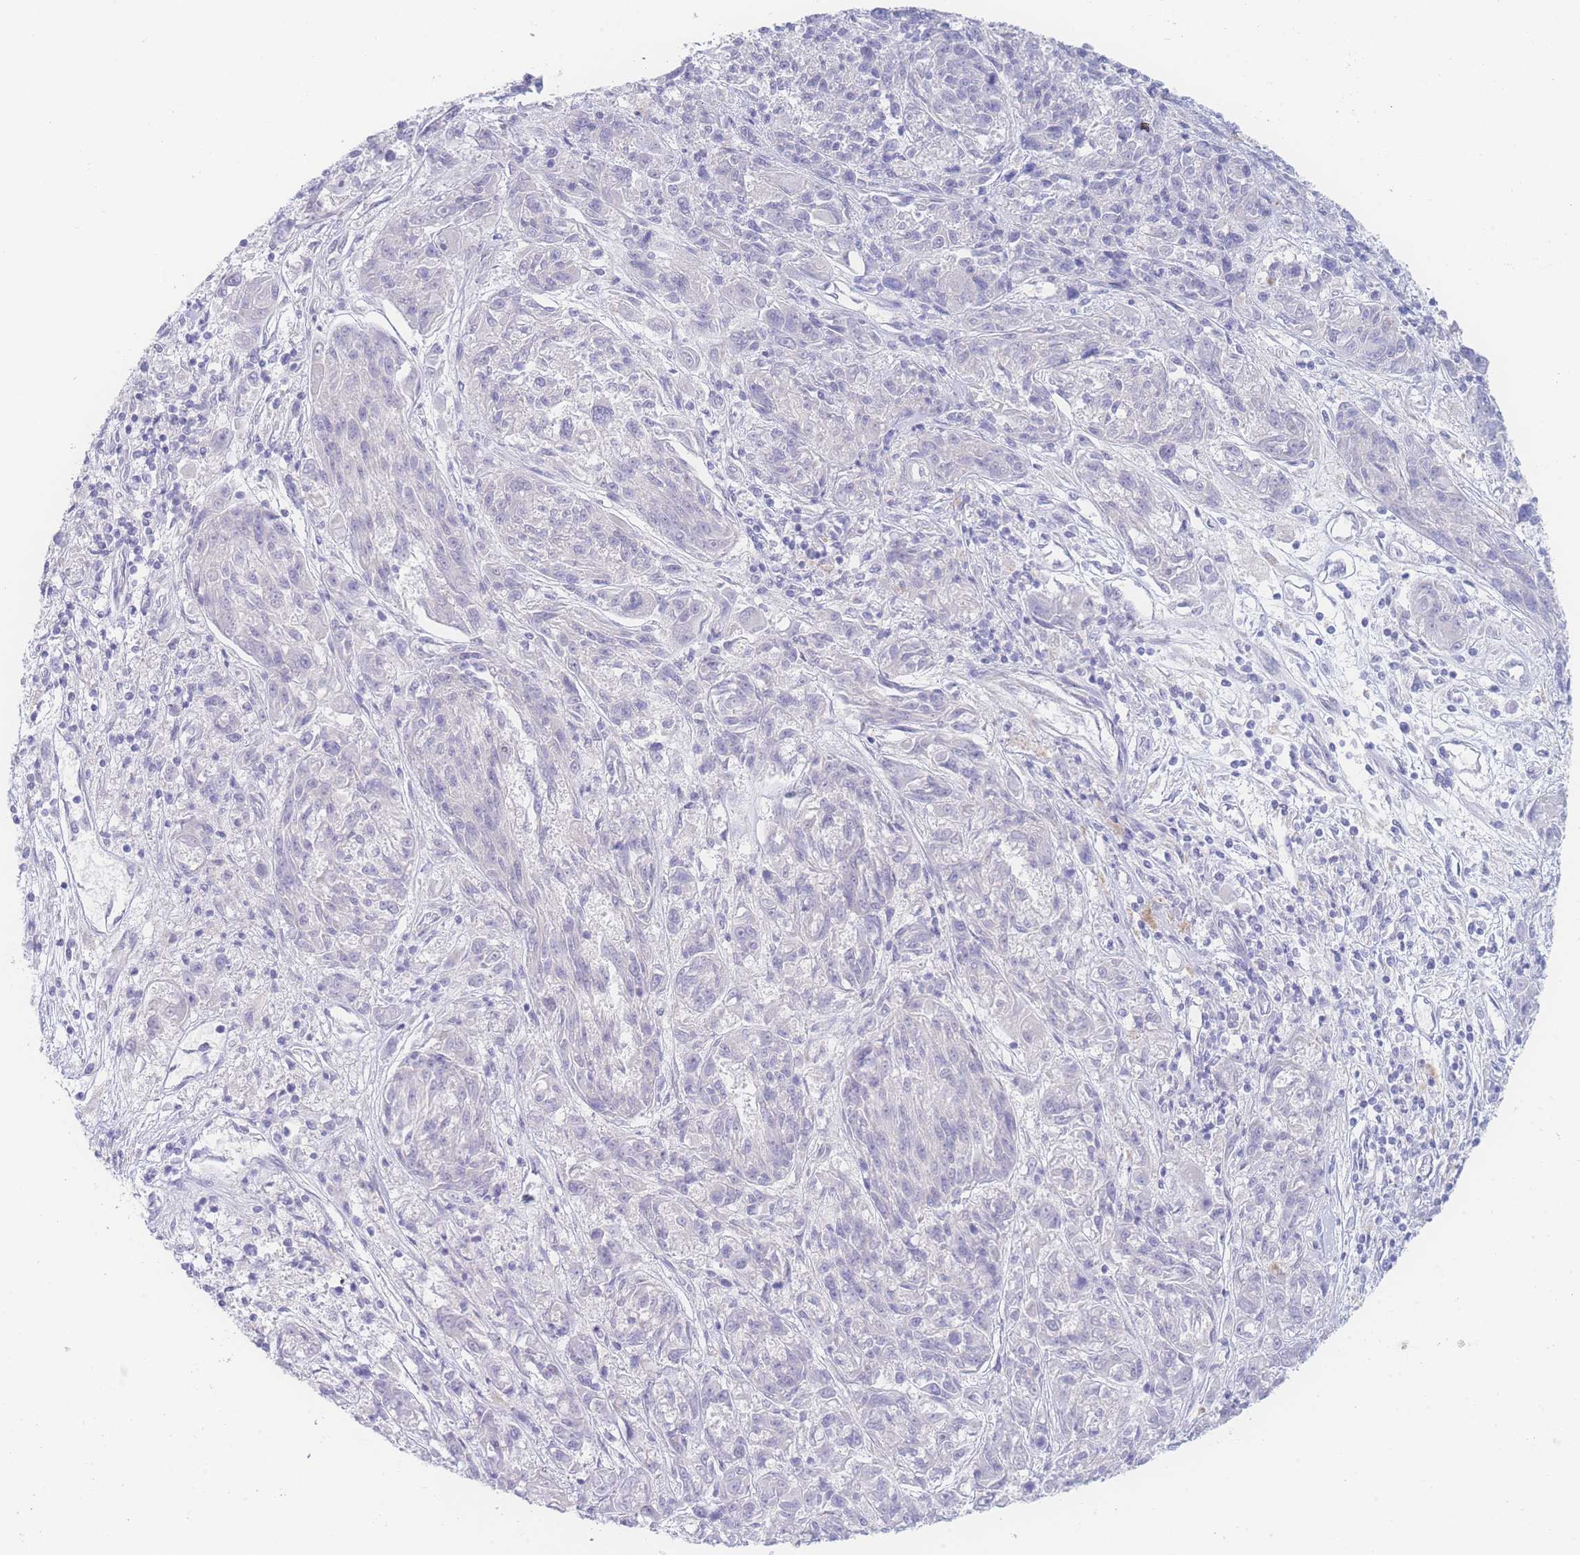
{"staining": {"intensity": "negative", "quantity": "none", "location": "none"}, "tissue": "melanoma", "cell_type": "Tumor cells", "image_type": "cancer", "snomed": [{"axis": "morphology", "description": "Malignant melanoma, NOS"}, {"axis": "topography", "description": "Skin"}], "caption": "This is an IHC photomicrograph of human melanoma. There is no positivity in tumor cells.", "gene": "PRSS22", "patient": {"sex": "male", "age": 53}}